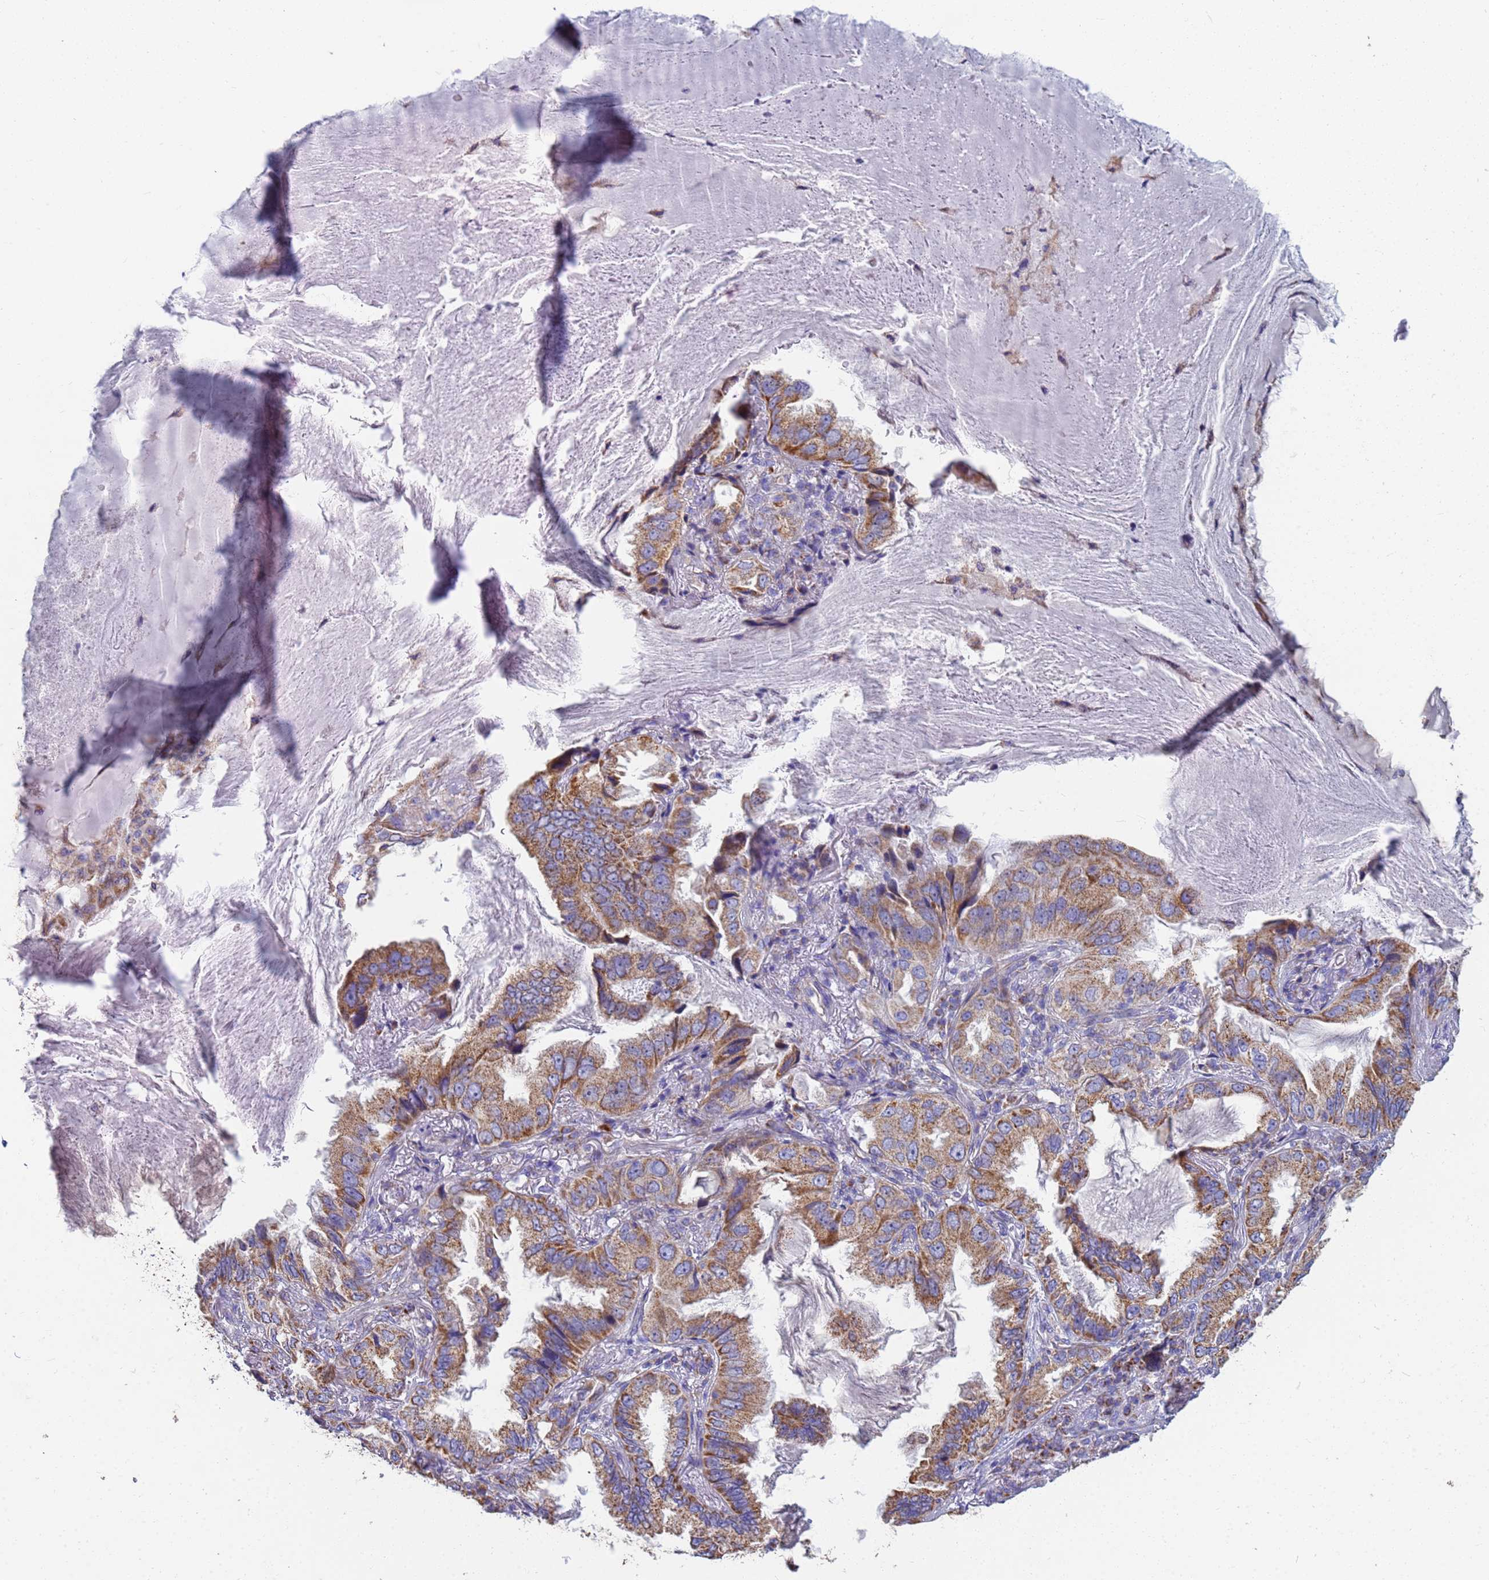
{"staining": {"intensity": "moderate", "quantity": ">75%", "location": "cytoplasmic/membranous"}, "tissue": "lung cancer", "cell_type": "Tumor cells", "image_type": "cancer", "snomed": [{"axis": "morphology", "description": "Adenocarcinoma, NOS"}, {"axis": "topography", "description": "Lung"}], "caption": "DAB (3,3'-diaminobenzidine) immunohistochemical staining of human lung cancer (adenocarcinoma) demonstrates moderate cytoplasmic/membranous protein positivity in approximately >75% of tumor cells. (DAB (3,3'-diaminobenzidine) IHC, brown staining for protein, blue staining for nuclei).", "gene": "UQCRH", "patient": {"sex": "female", "age": 69}}